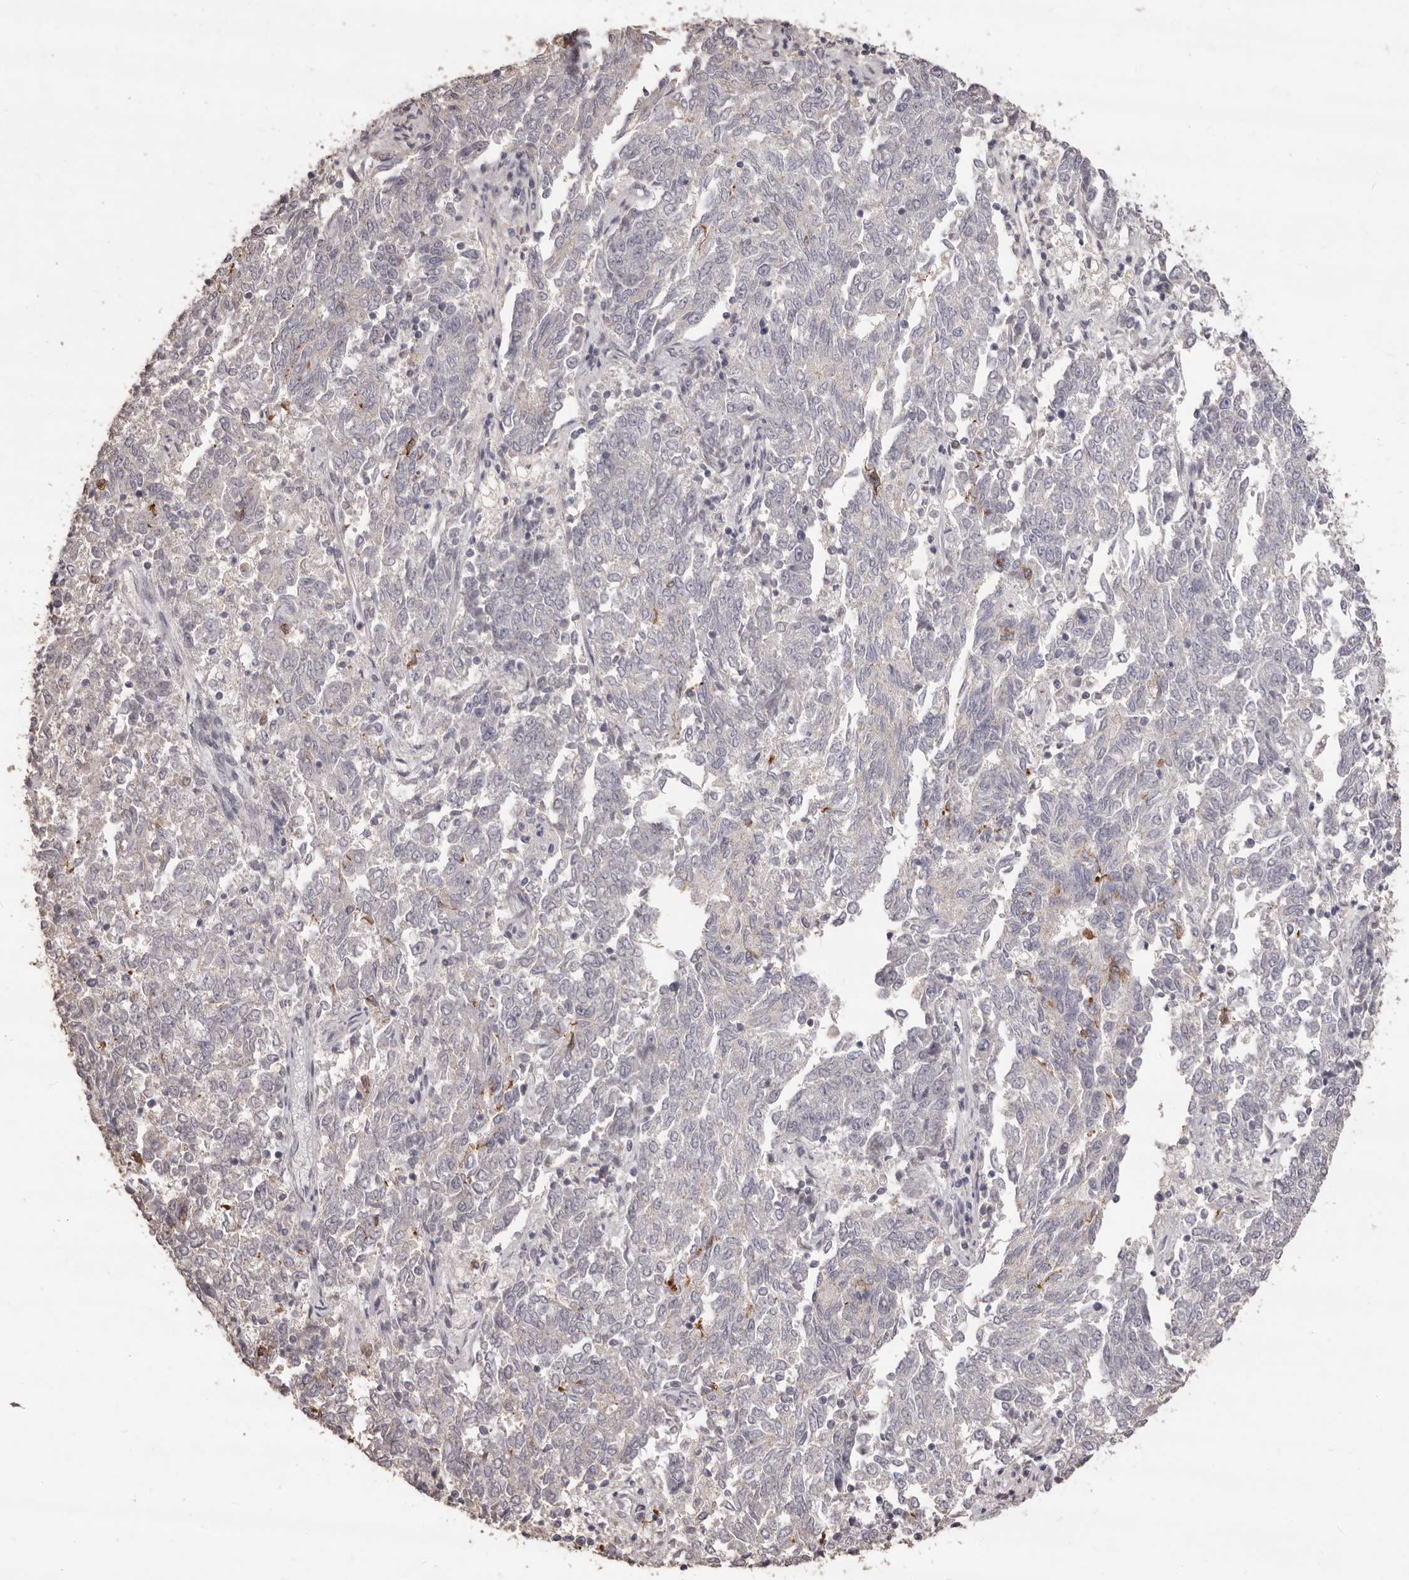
{"staining": {"intensity": "negative", "quantity": "none", "location": "none"}, "tissue": "endometrial cancer", "cell_type": "Tumor cells", "image_type": "cancer", "snomed": [{"axis": "morphology", "description": "Adenocarcinoma, NOS"}, {"axis": "topography", "description": "Endometrium"}], "caption": "Immunohistochemical staining of endometrial cancer (adenocarcinoma) shows no significant staining in tumor cells.", "gene": "PRSS27", "patient": {"sex": "female", "age": 80}}